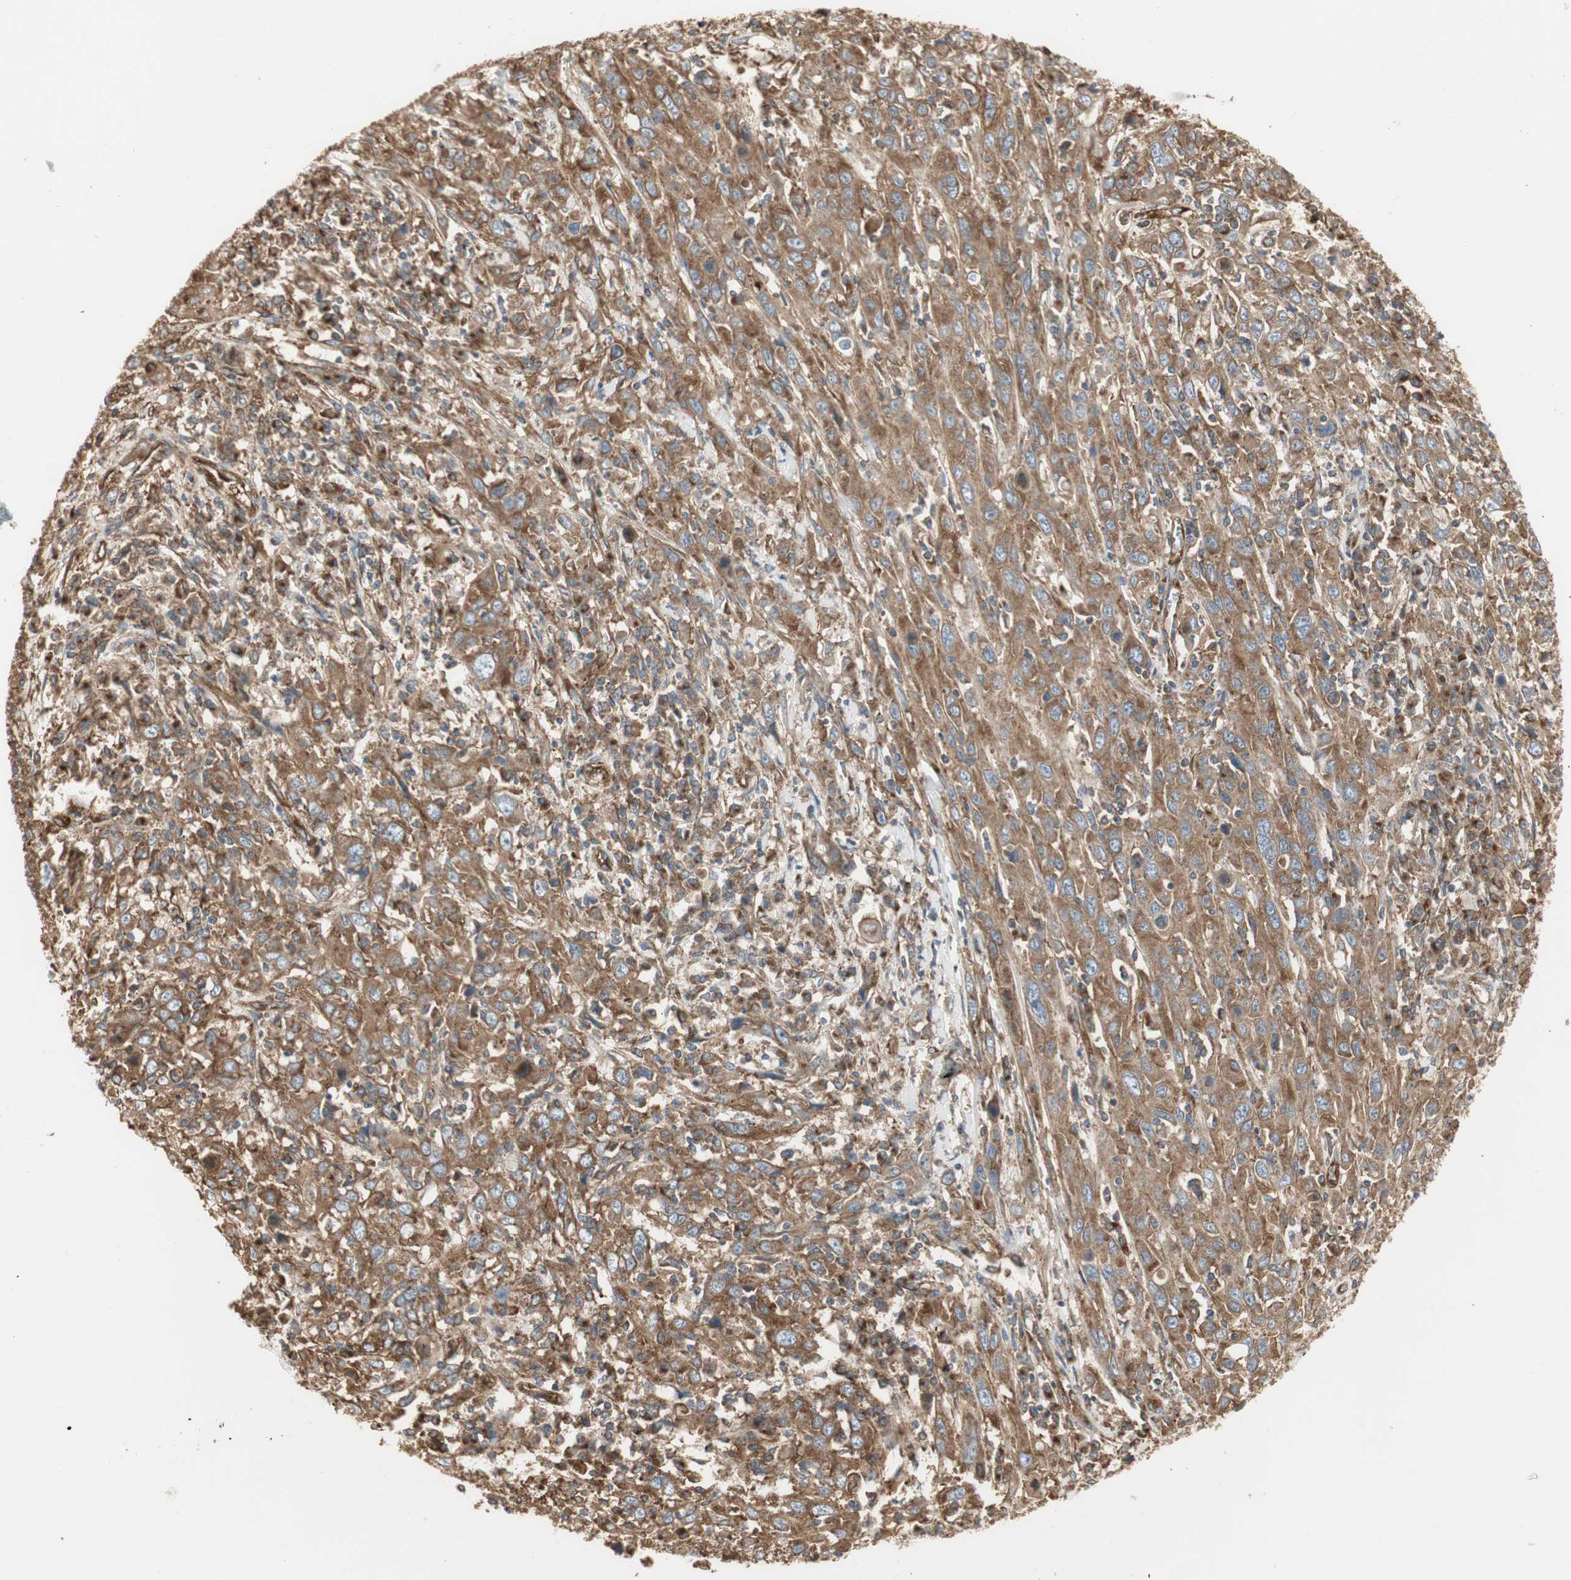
{"staining": {"intensity": "moderate", "quantity": ">75%", "location": "cytoplasmic/membranous"}, "tissue": "cervical cancer", "cell_type": "Tumor cells", "image_type": "cancer", "snomed": [{"axis": "morphology", "description": "Squamous cell carcinoma, NOS"}, {"axis": "topography", "description": "Cervix"}], "caption": "There is medium levels of moderate cytoplasmic/membranous expression in tumor cells of cervical squamous cell carcinoma, as demonstrated by immunohistochemical staining (brown color).", "gene": "H6PD", "patient": {"sex": "female", "age": 46}}